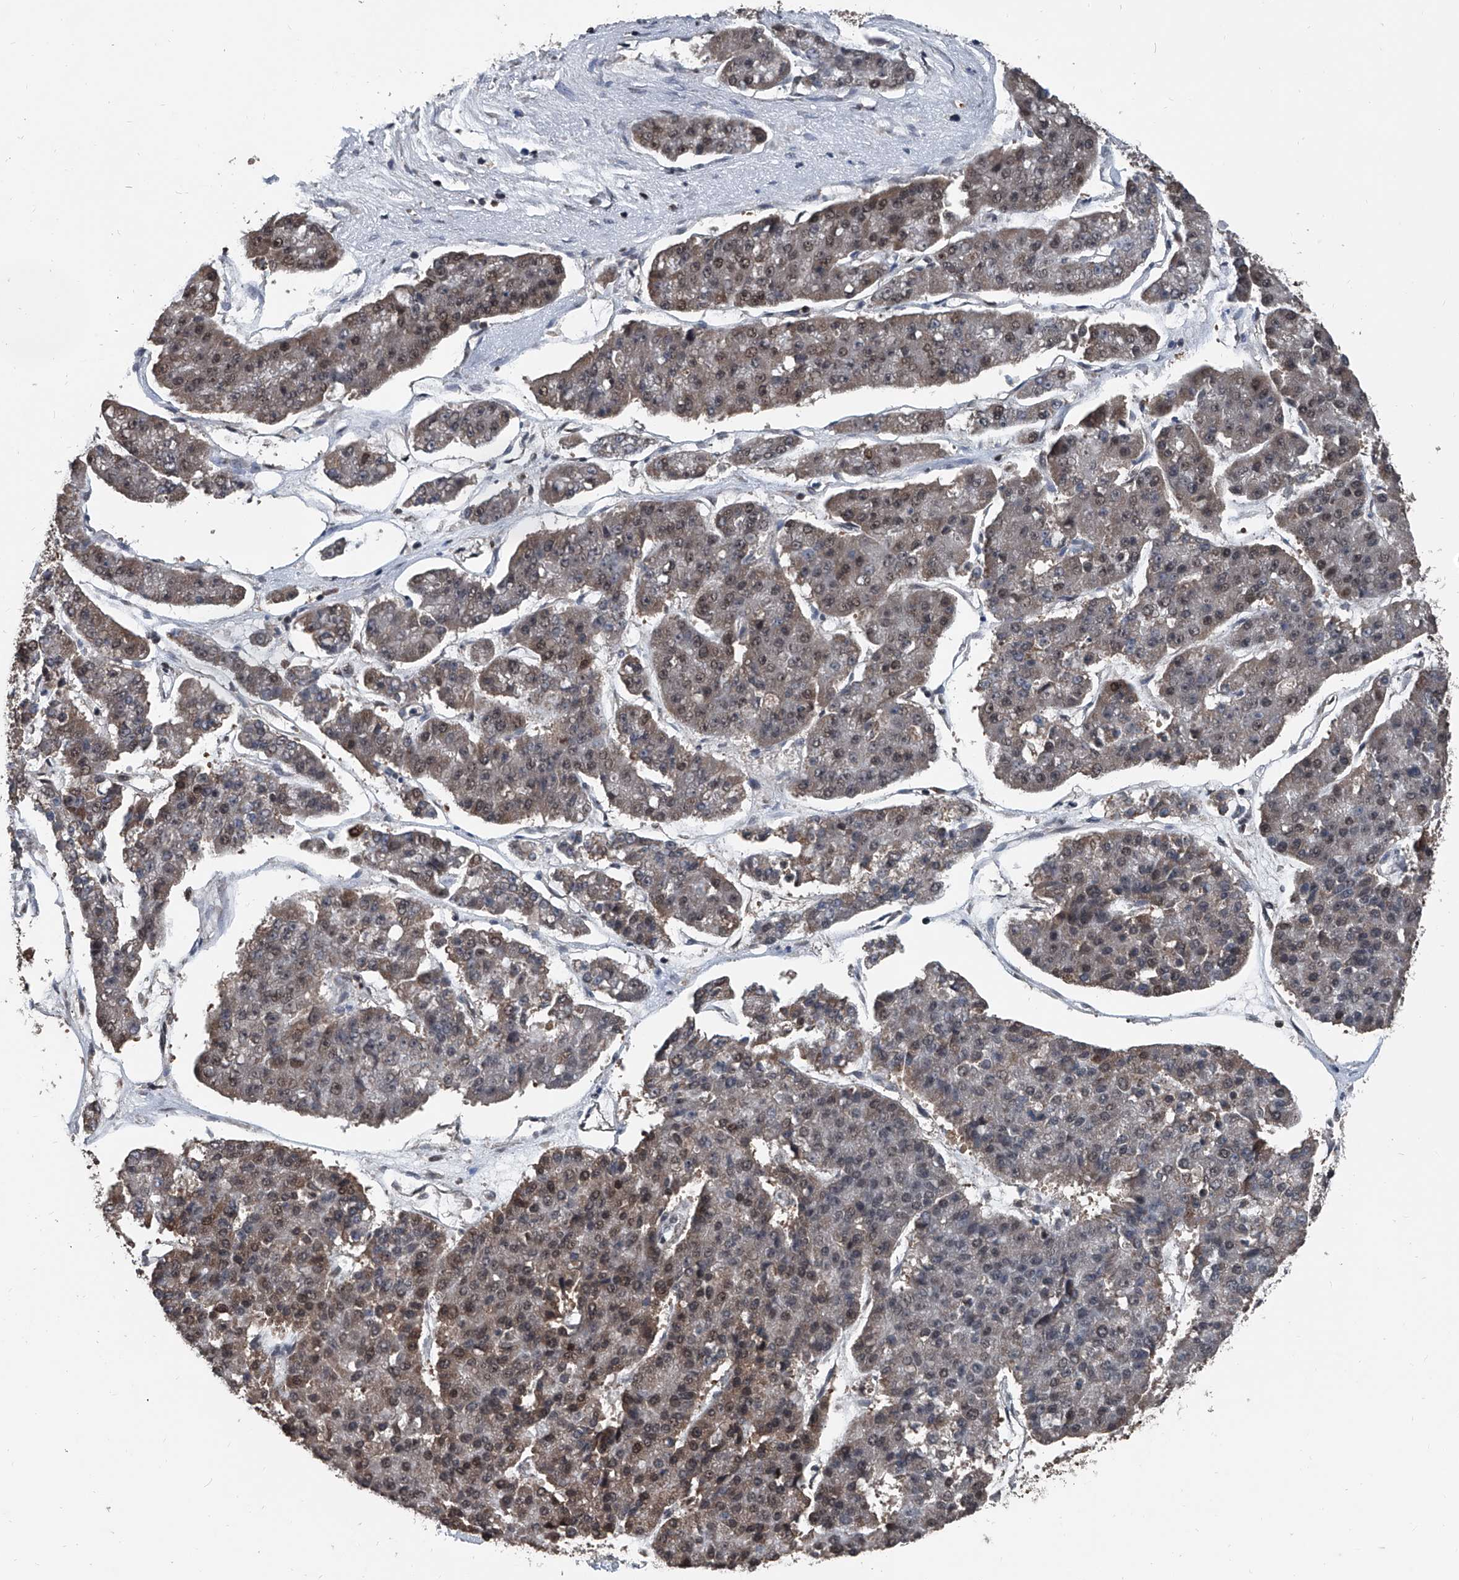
{"staining": {"intensity": "moderate", "quantity": "<25%", "location": "nuclear"}, "tissue": "pancreatic cancer", "cell_type": "Tumor cells", "image_type": "cancer", "snomed": [{"axis": "morphology", "description": "Adenocarcinoma, NOS"}, {"axis": "topography", "description": "Pancreas"}], "caption": "High-power microscopy captured an immunohistochemistry micrograph of pancreatic adenocarcinoma, revealing moderate nuclear positivity in approximately <25% of tumor cells. (DAB IHC, brown staining for protein, blue staining for nuclei).", "gene": "FKBP5", "patient": {"sex": "male", "age": 50}}